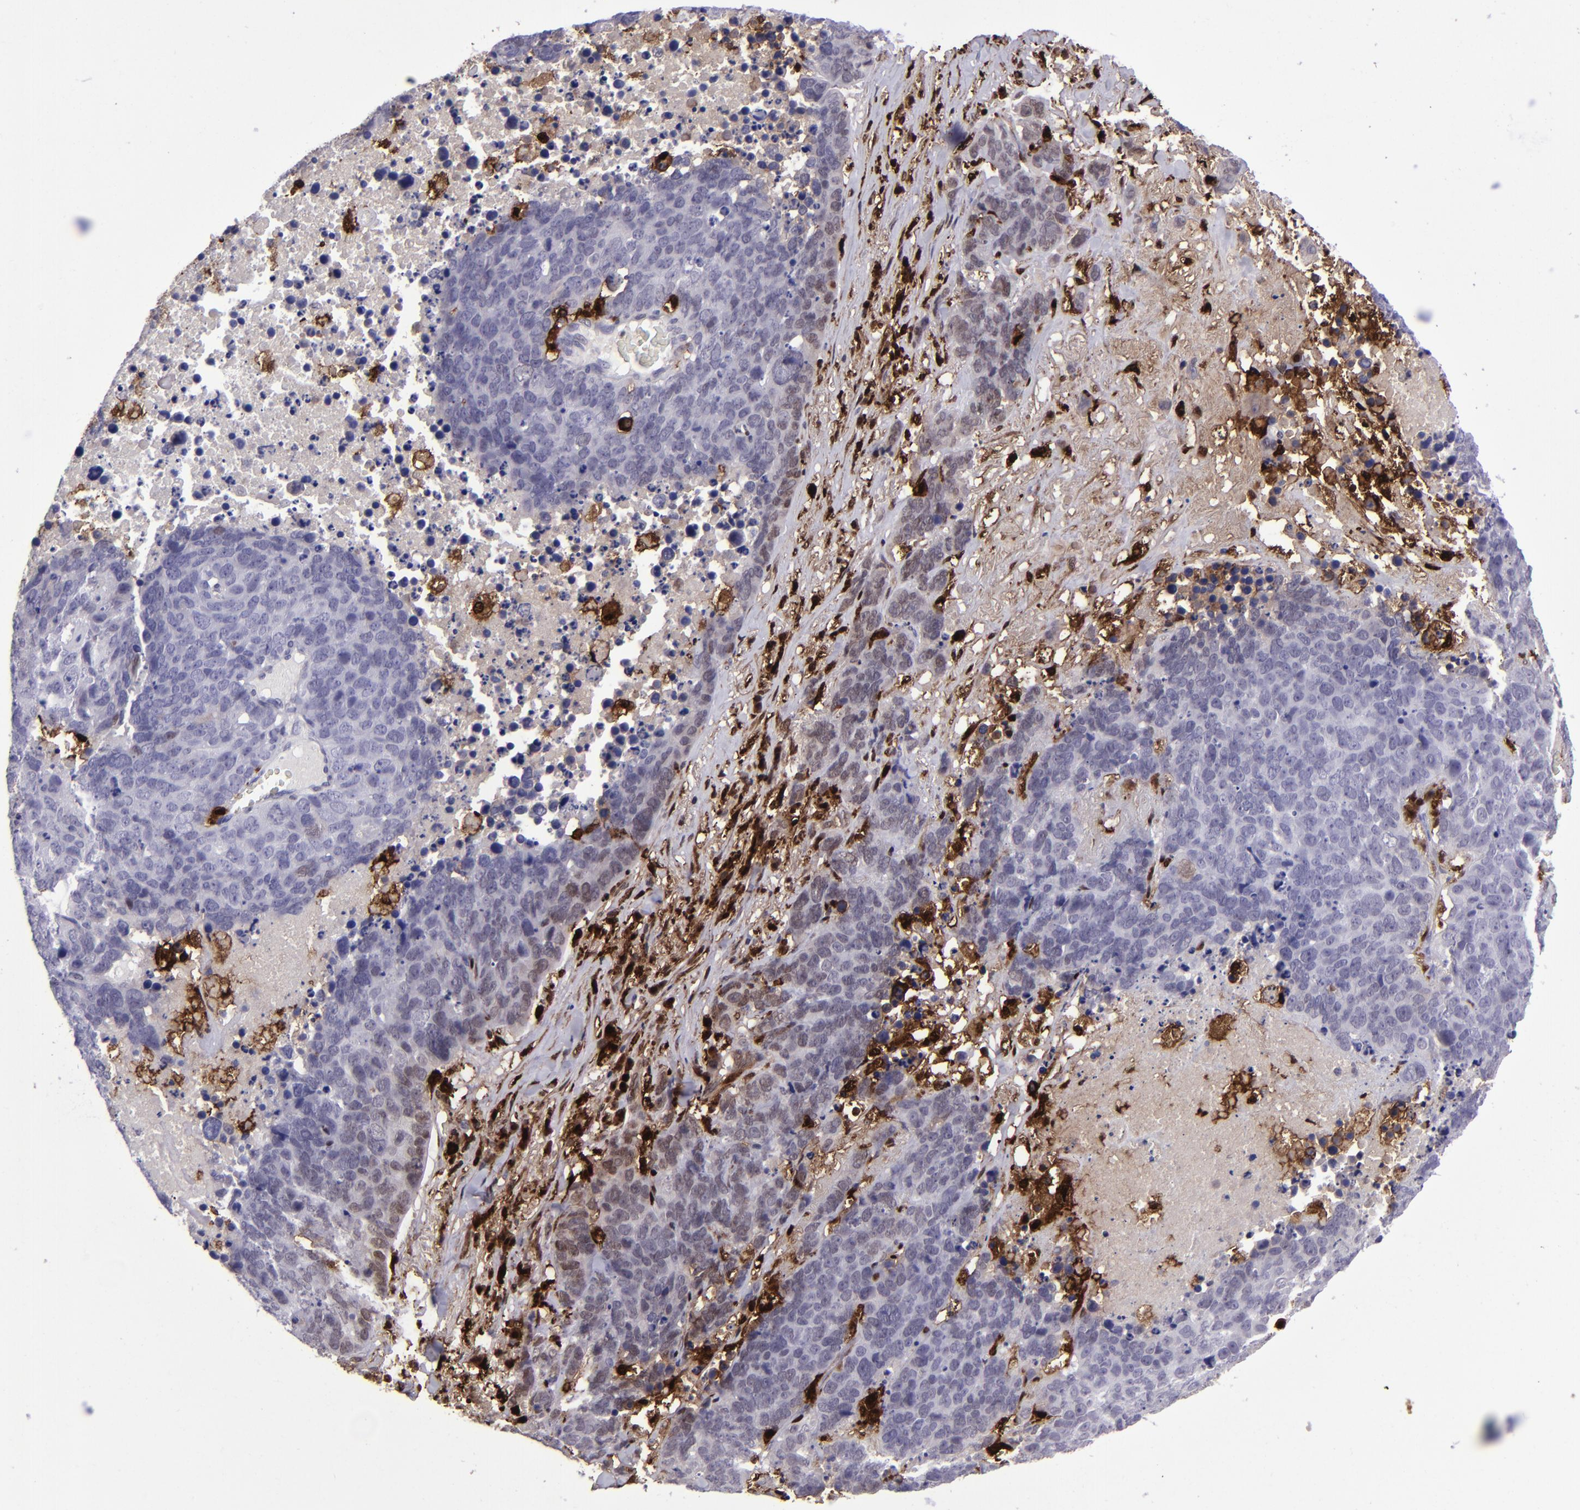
{"staining": {"intensity": "negative", "quantity": "none", "location": "none"}, "tissue": "lung cancer", "cell_type": "Tumor cells", "image_type": "cancer", "snomed": [{"axis": "morphology", "description": "Carcinoid, malignant, NOS"}, {"axis": "topography", "description": "Lung"}], "caption": "A high-resolution histopathology image shows immunohistochemistry (IHC) staining of lung carcinoid (malignant), which reveals no significant positivity in tumor cells.", "gene": "TYMP", "patient": {"sex": "male", "age": 60}}